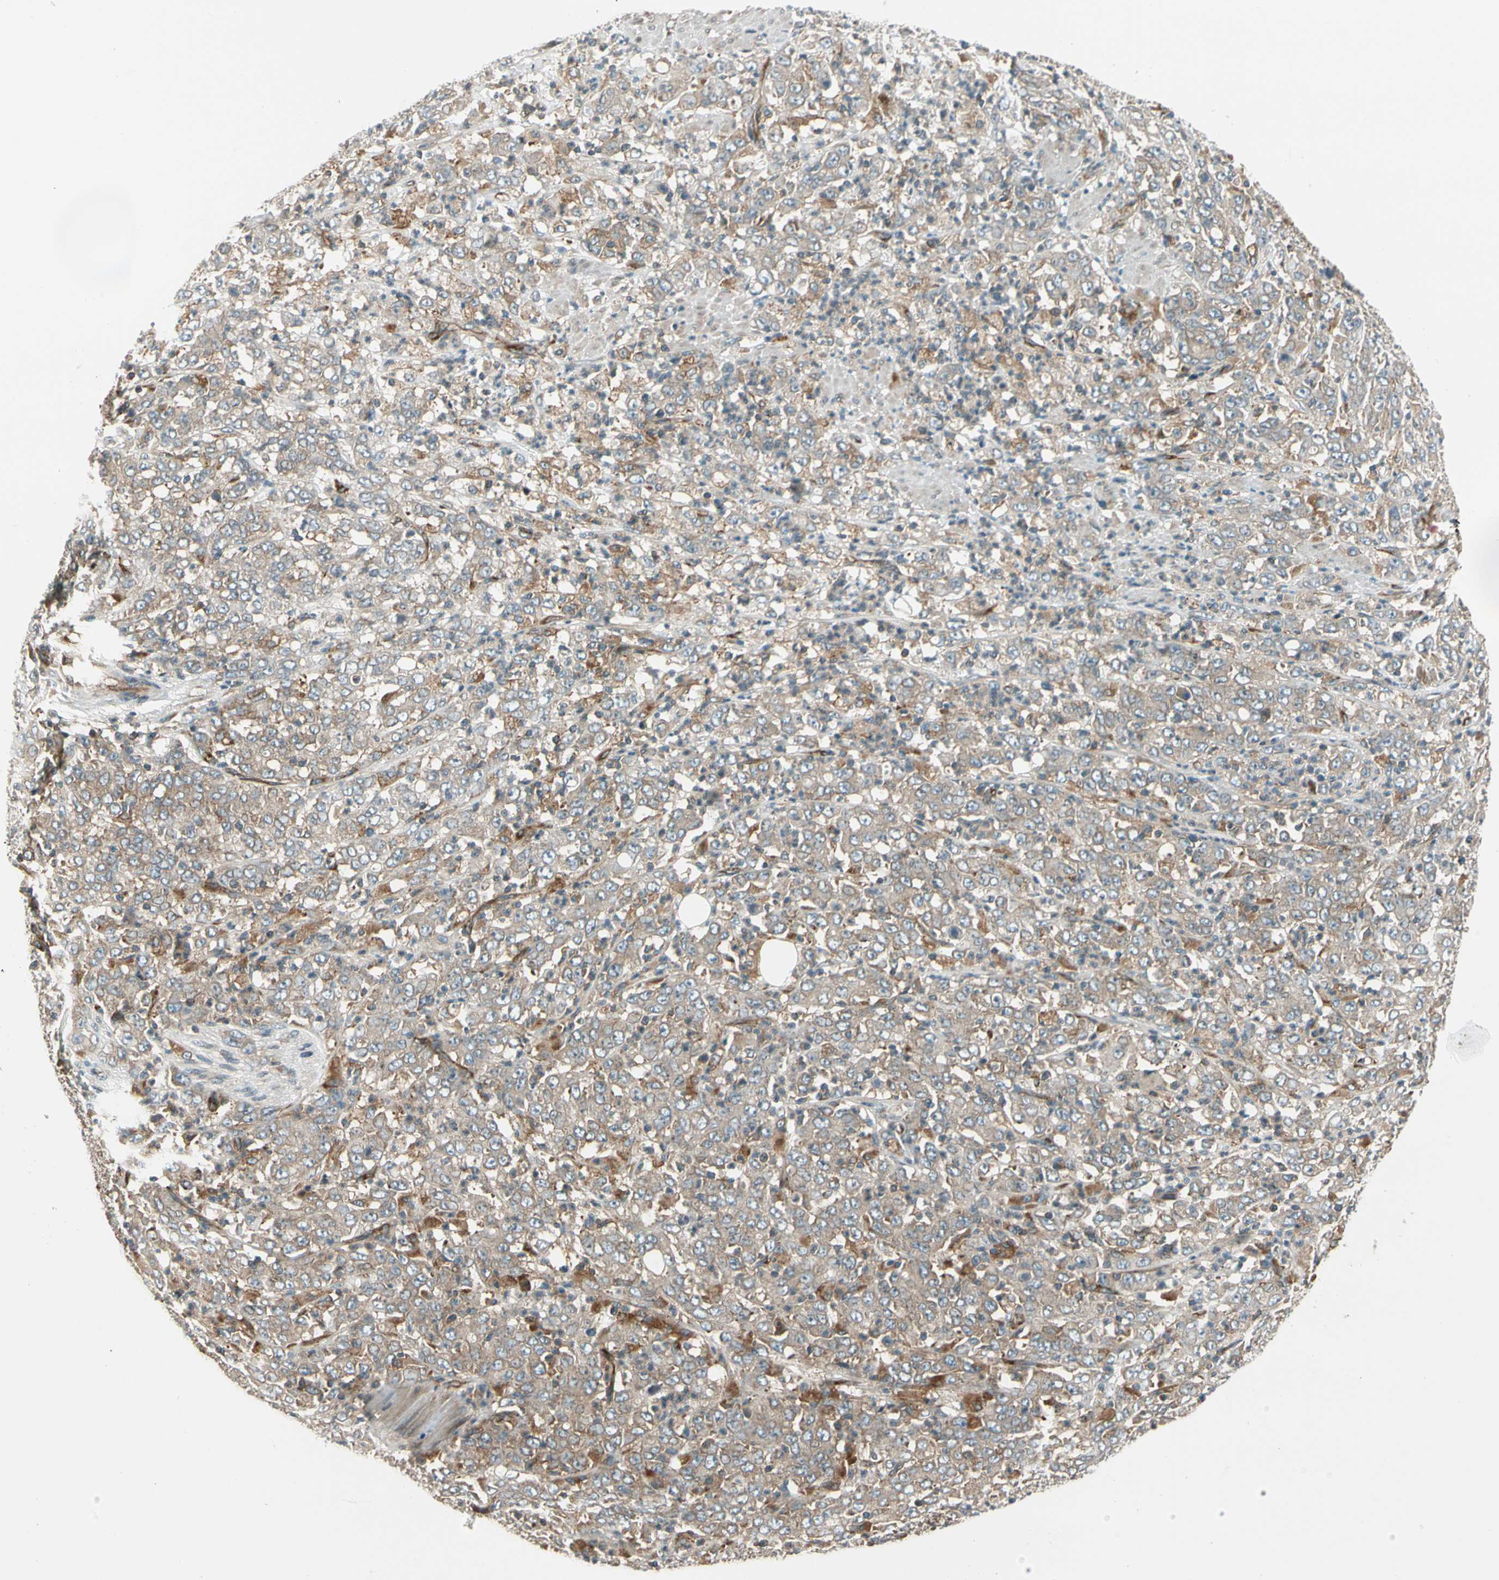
{"staining": {"intensity": "weak", "quantity": "<25%", "location": "cytoplasmic/membranous"}, "tissue": "stomach cancer", "cell_type": "Tumor cells", "image_type": "cancer", "snomed": [{"axis": "morphology", "description": "Adenocarcinoma, NOS"}, {"axis": "topography", "description": "Stomach, lower"}], "caption": "Immunohistochemistry image of human adenocarcinoma (stomach) stained for a protein (brown), which exhibits no positivity in tumor cells. (Immunohistochemistry, brightfield microscopy, high magnification).", "gene": "TRIO", "patient": {"sex": "female", "age": 71}}